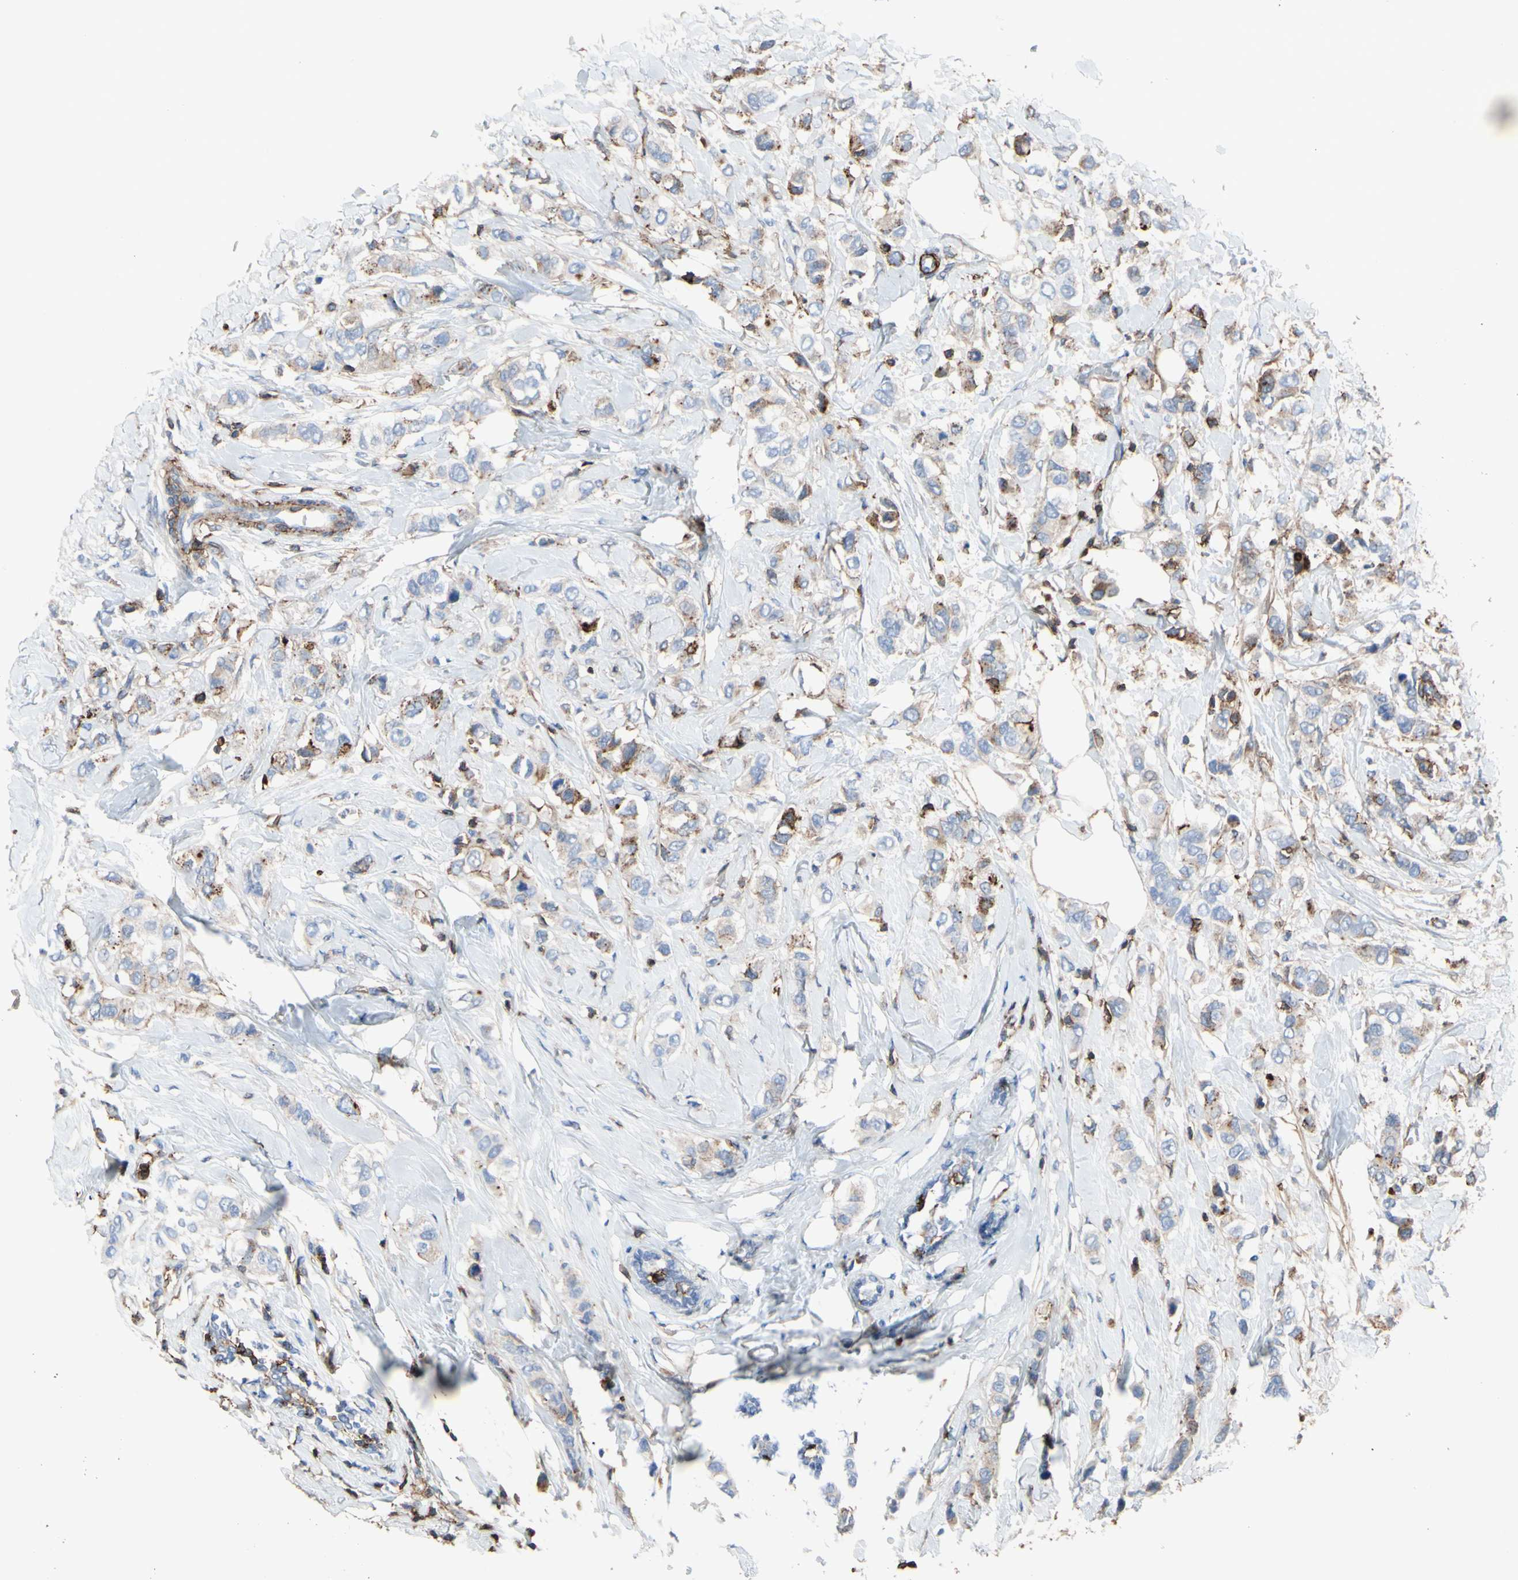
{"staining": {"intensity": "weak", "quantity": ">75%", "location": "cytoplasmic/membranous"}, "tissue": "breast cancer", "cell_type": "Tumor cells", "image_type": "cancer", "snomed": [{"axis": "morphology", "description": "Duct carcinoma"}, {"axis": "topography", "description": "Breast"}], "caption": "The image reveals a brown stain indicating the presence of a protein in the cytoplasmic/membranous of tumor cells in breast cancer (infiltrating ductal carcinoma).", "gene": "ANXA6", "patient": {"sex": "female", "age": 50}}